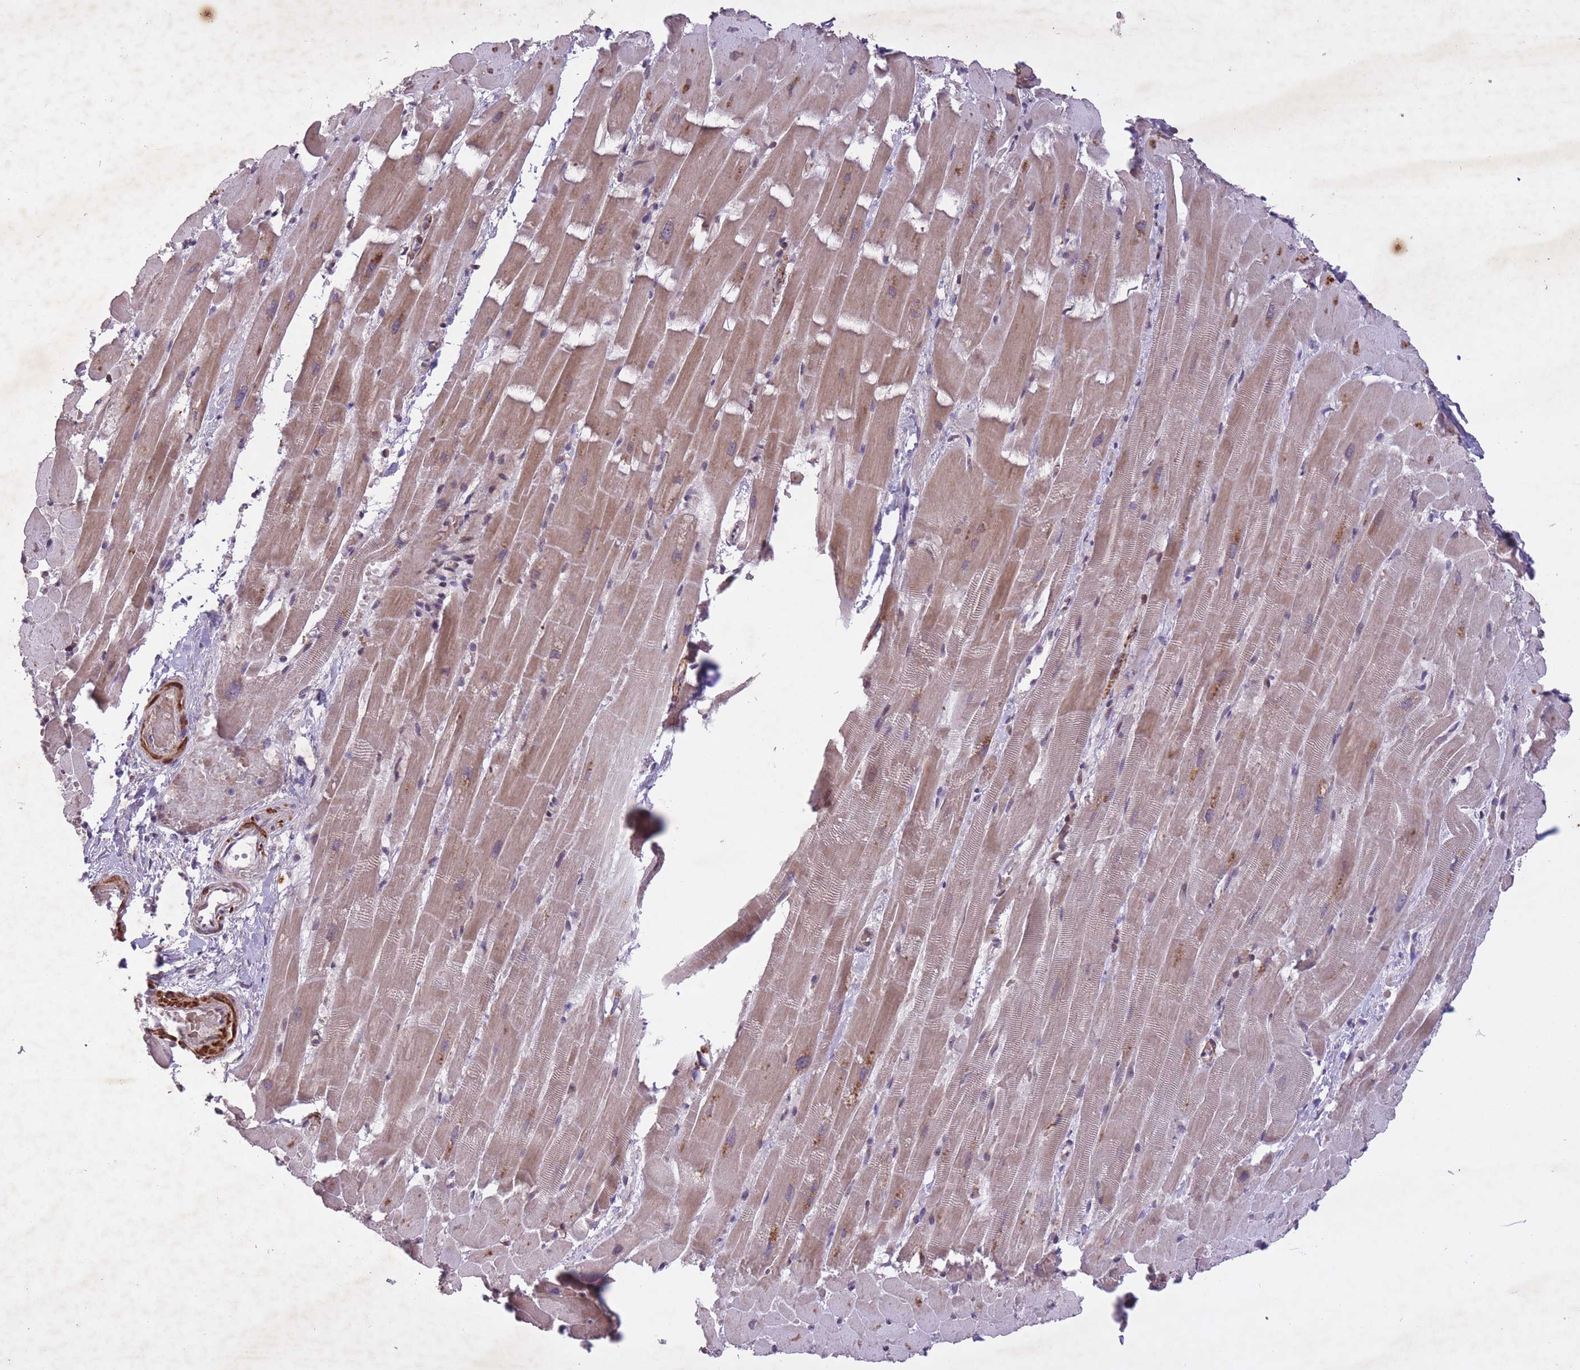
{"staining": {"intensity": "moderate", "quantity": "25%-75%", "location": "cytoplasmic/membranous"}, "tissue": "heart muscle", "cell_type": "Cardiomyocytes", "image_type": "normal", "snomed": [{"axis": "morphology", "description": "Normal tissue, NOS"}, {"axis": "topography", "description": "Heart"}], "caption": "IHC micrograph of unremarkable heart muscle: human heart muscle stained using immunohistochemistry displays medium levels of moderate protein expression localized specifically in the cytoplasmic/membranous of cardiomyocytes, appearing as a cytoplasmic/membranous brown color.", "gene": "CBX6", "patient": {"sex": "male", "age": 37}}